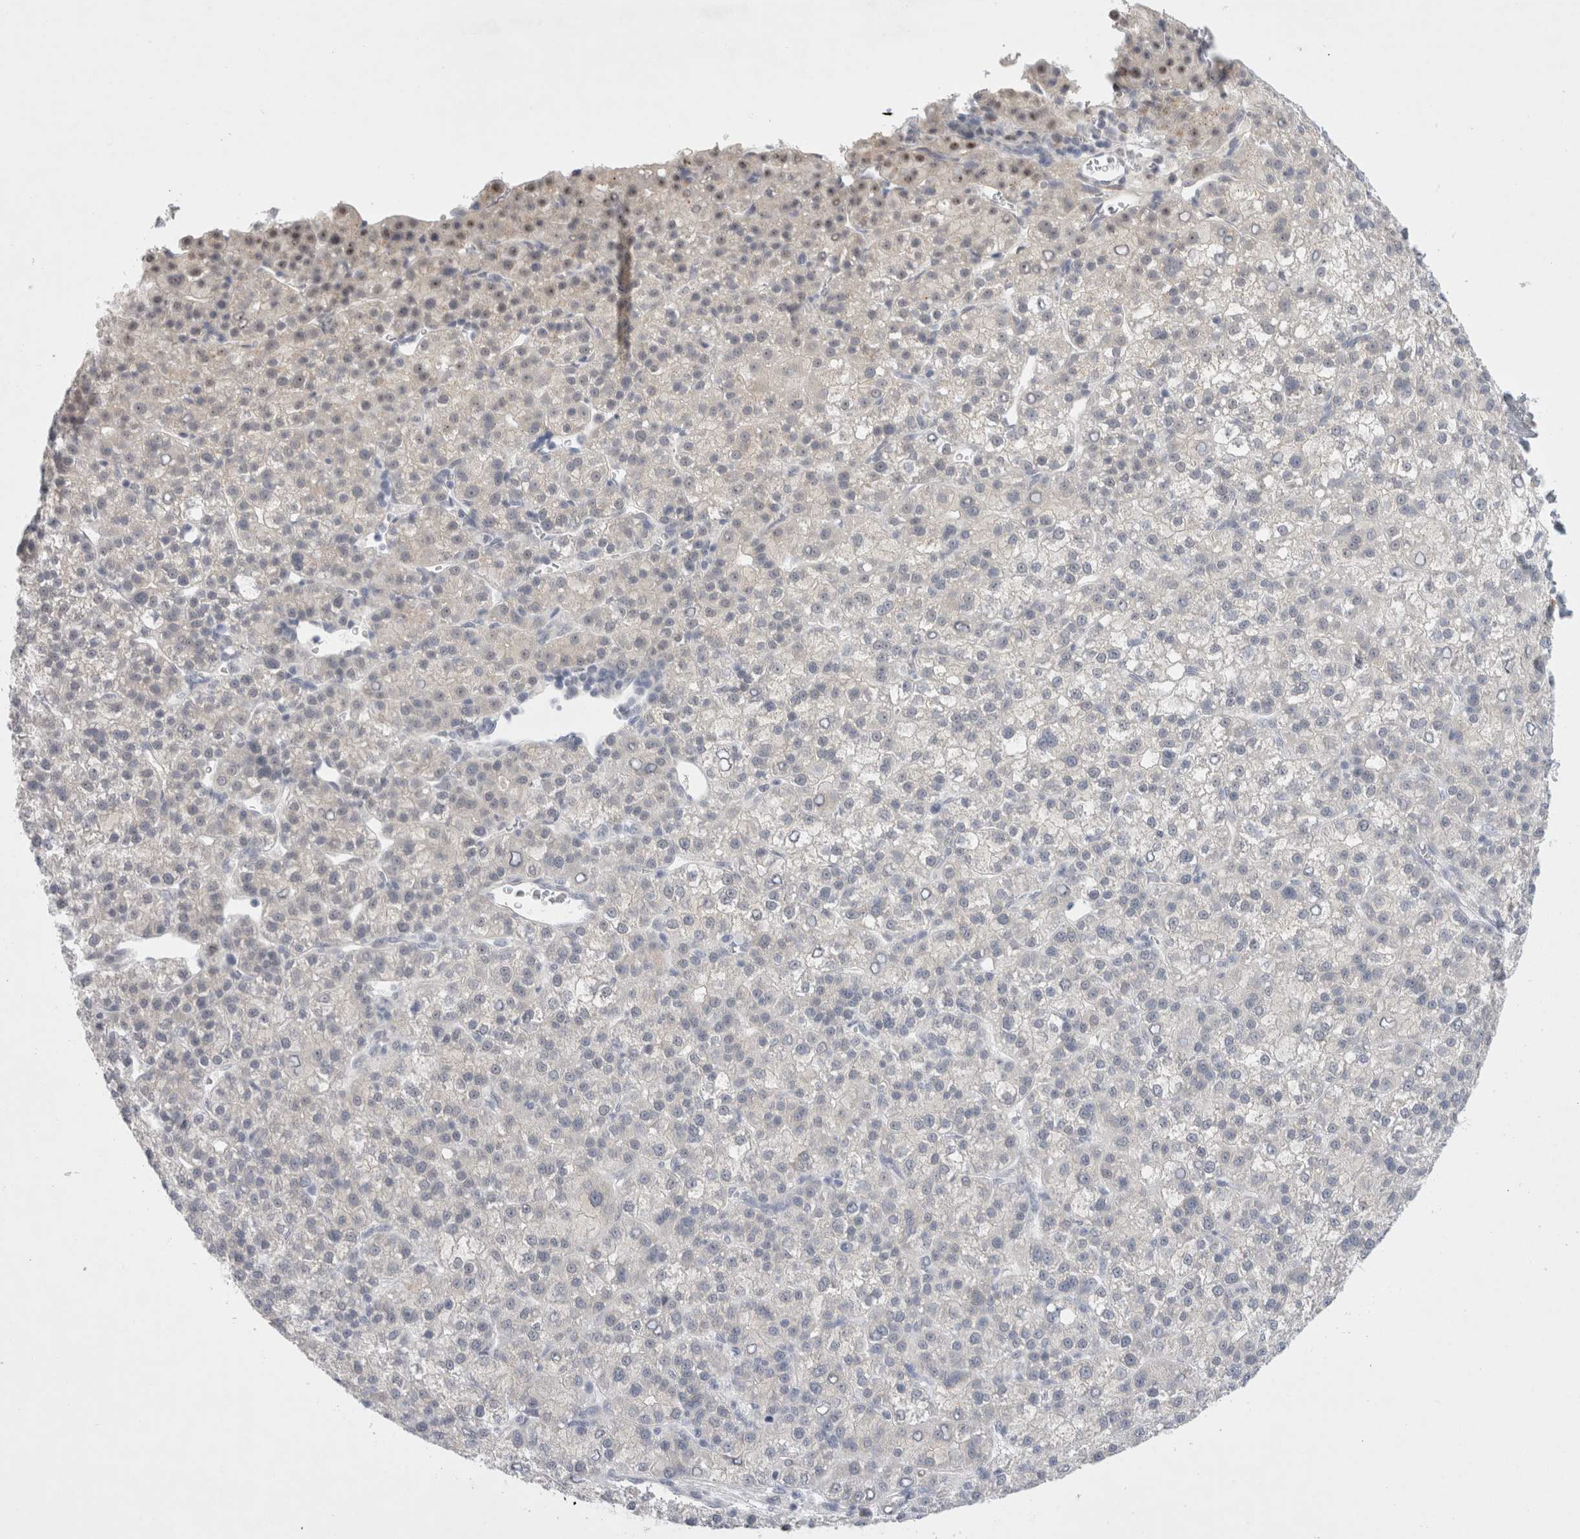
{"staining": {"intensity": "negative", "quantity": "none", "location": "none"}, "tissue": "liver cancer", "cell_type": "Tumor cells", "image_type": "cancer", "snomed": [{"axis": "morphology", "description": "Carcinoma, Hepatocellular, NOS"}, {"axis": "topography", "description": "Liver"}], "caption": "Immunohistochemical staining of human liver hepatocellular carcinoma shows no significant expression in tumor cells.", "gene": "TRMT1L", "patient": {"sex": "female", "age": 58}}